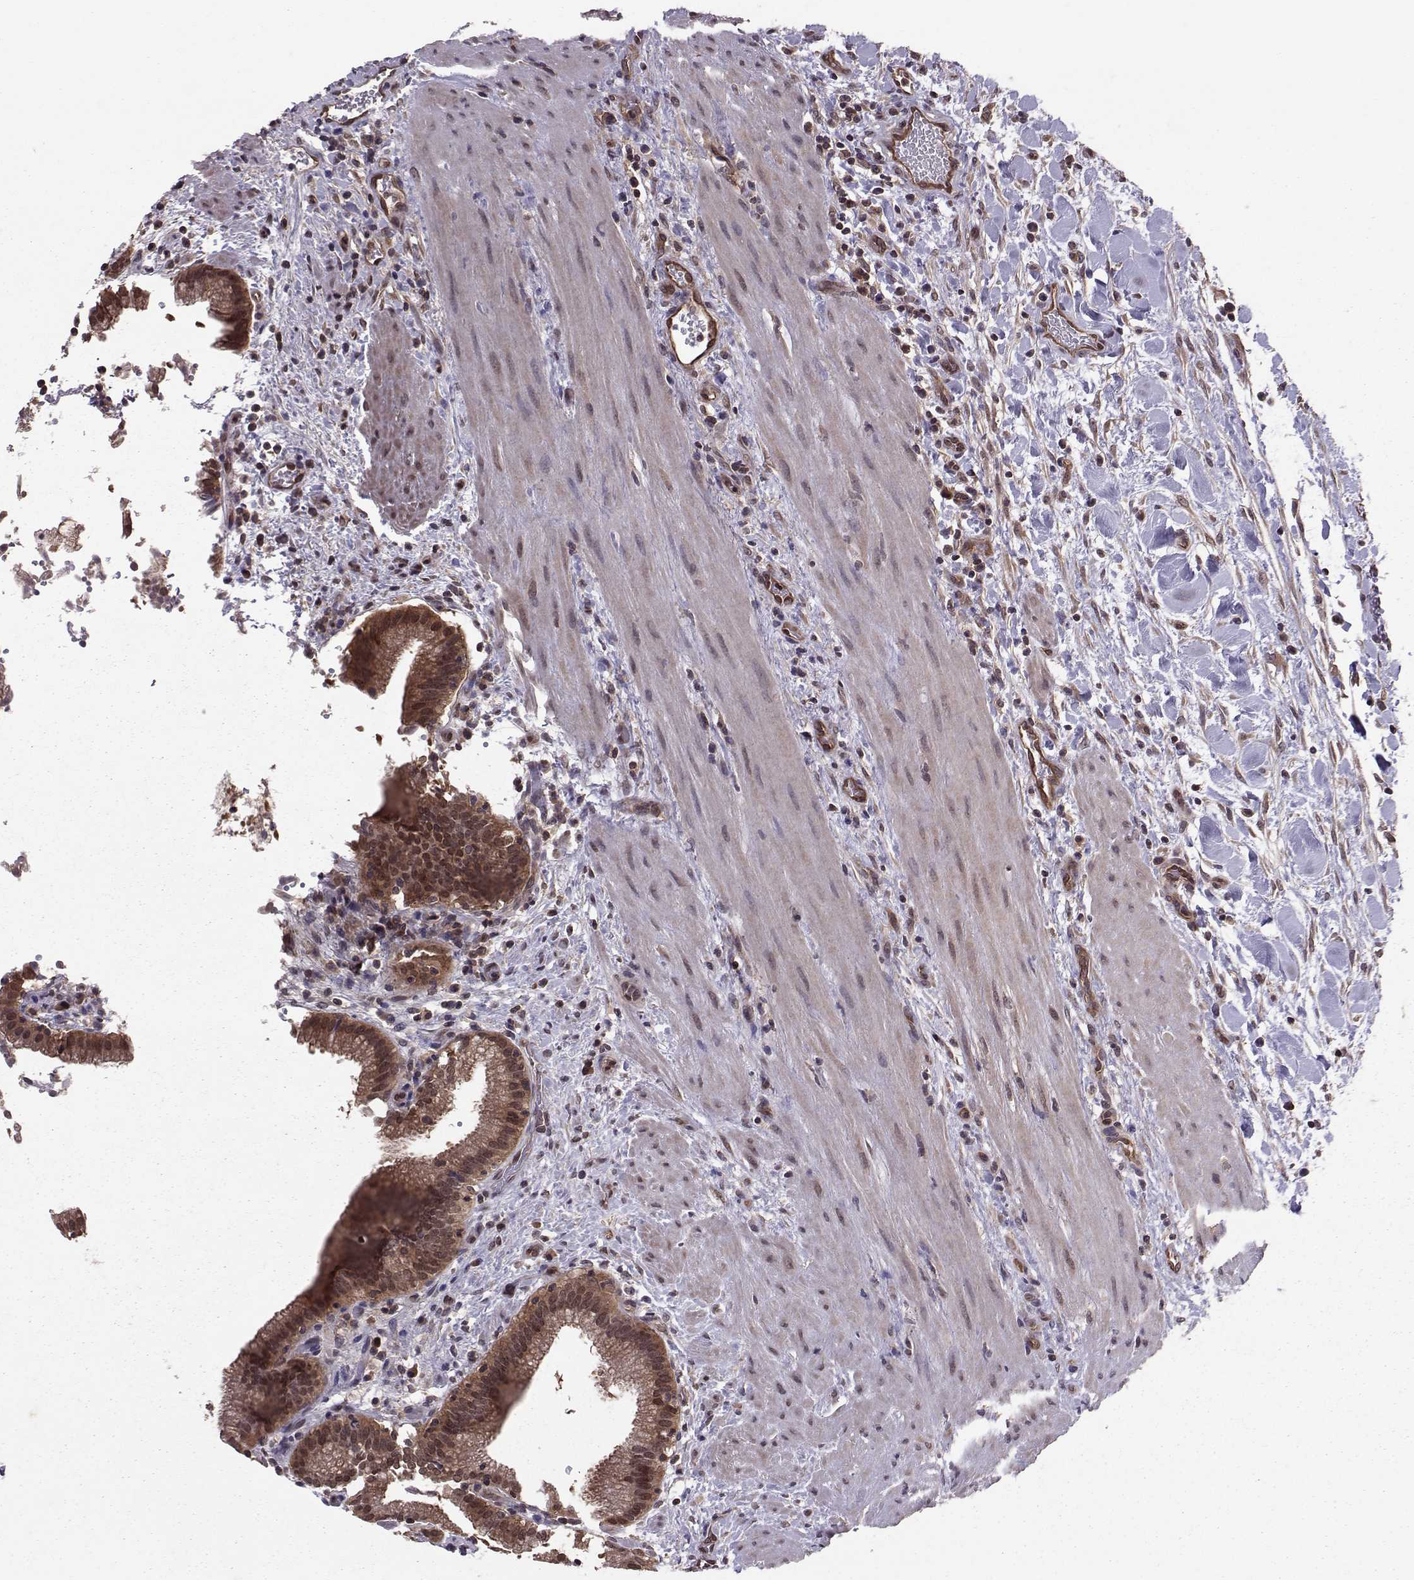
{"staining": {"intensity": "moderate", "quantity": ">75%", "location": "cytoplasmic/membranous,nuclear"}, "tissue": "gallbladder", "cell_type": "Glandular cells", "image_type": "normal", "snomed": [{"axis": "morphology", "description": "Normal tissue, NOS"}, {"axis": "topography", "description": "Gallbladder"}], "caption": "Moderate cytoplasmic/membranous,nuclear expression is identified in about >75% of glandular cells in benign gallbladder. (DAB IHC with brightfield microscopy, high magnification).", "gene": "PPP2R2A", "patient": {"sex": "male", "age": 42}}